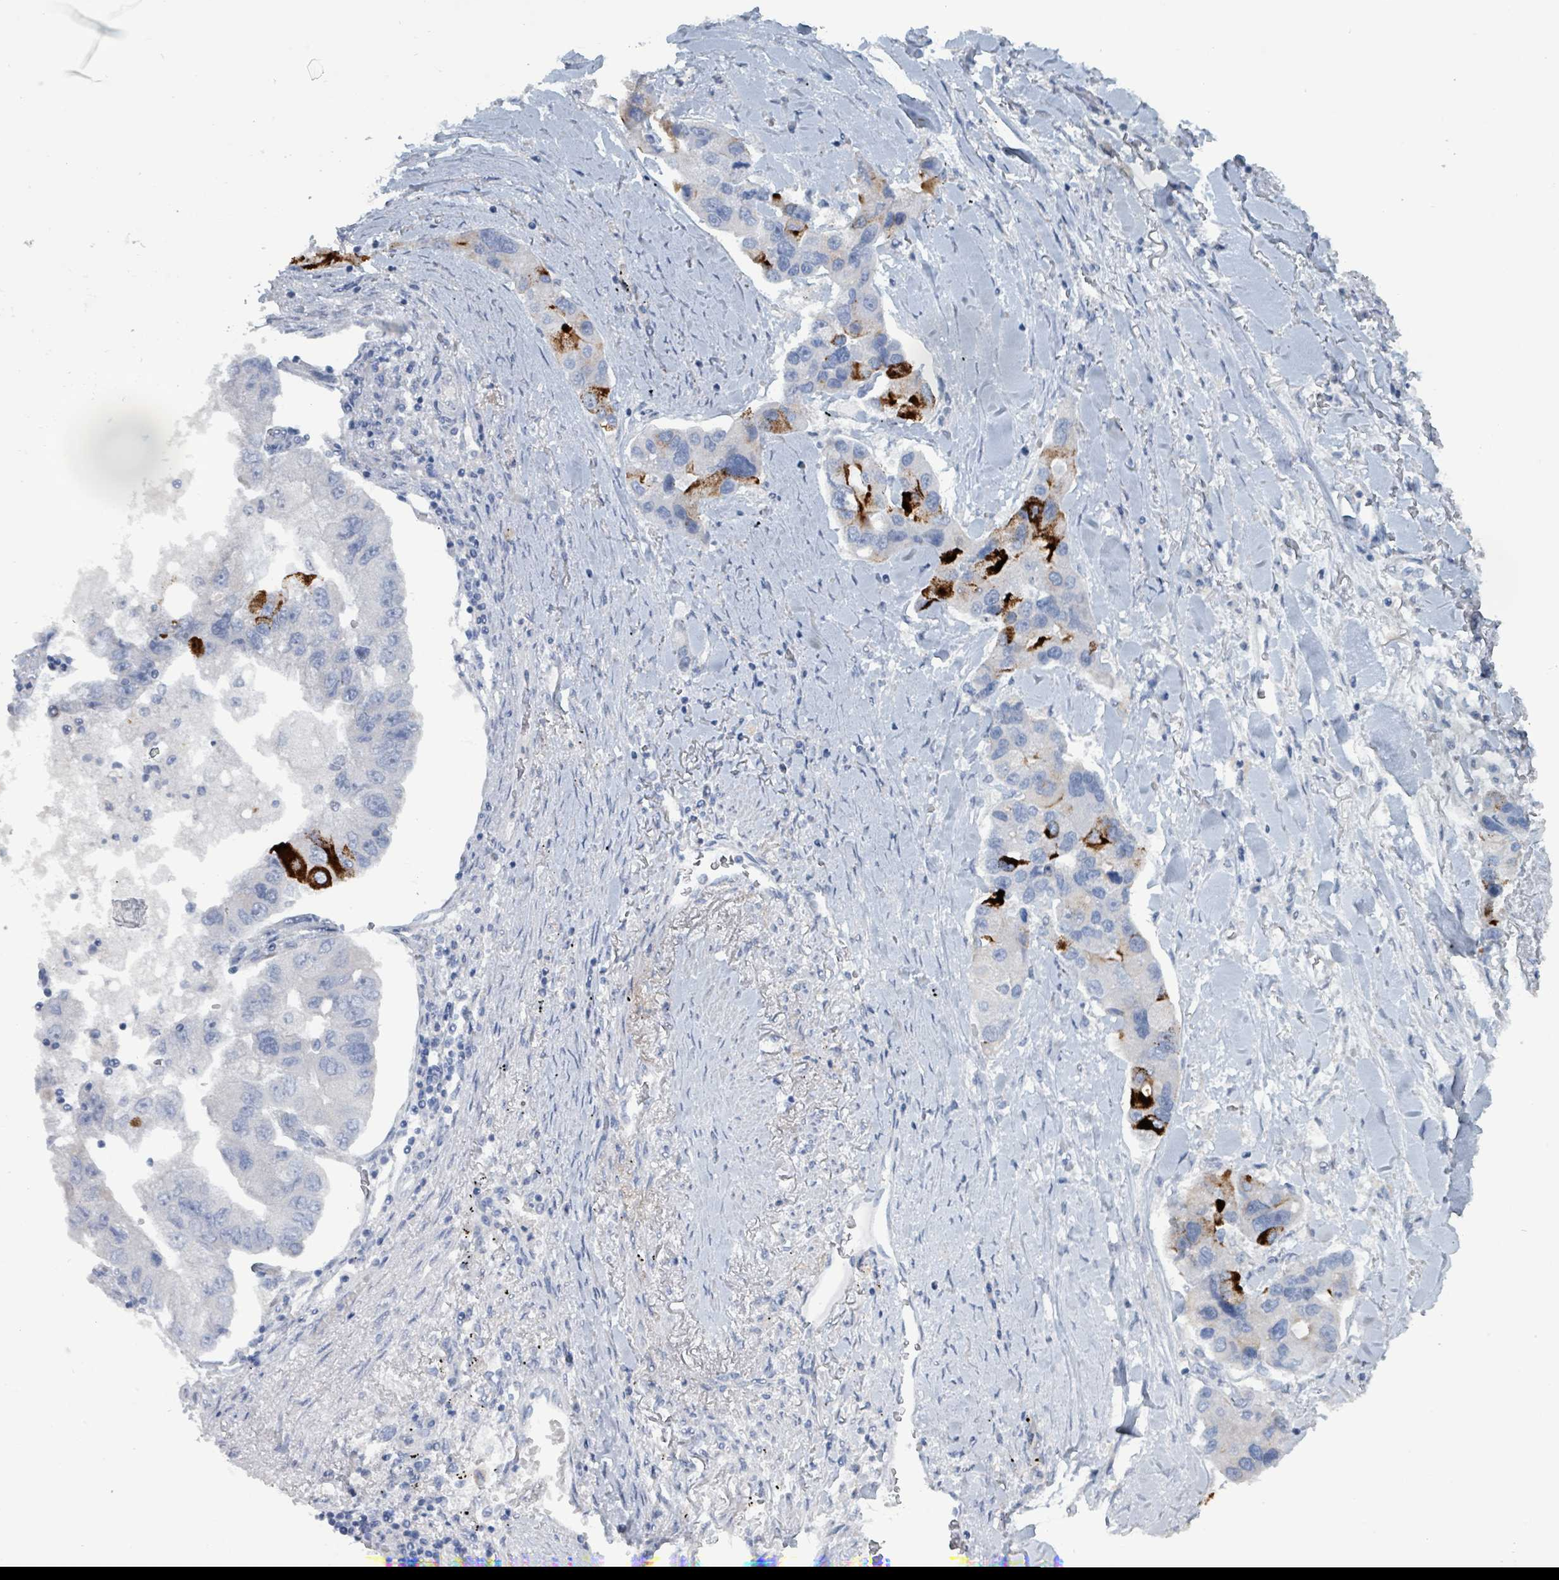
{"staining": {"intensity": "strong", "quantity": "<25%", "location": "cytoplasmic/membranous"}, "tissue": "lung cancer", "cell_type": "Tumor cells", "image_type": "cancer", "snomed": [{"axis": "morphology", "description": "Adenocarcinoma, NOS"}, {"axis": "topography", "description": "Lung"}], "caption": "Immunohistochemical staining of human adenocarcinoma (lung) exhibits strong cytoplasmic/membranous protein expression in about <25% of tumor cells.", "gene": "TAAR5", "patient": {"sex": "female", "age": 54}}